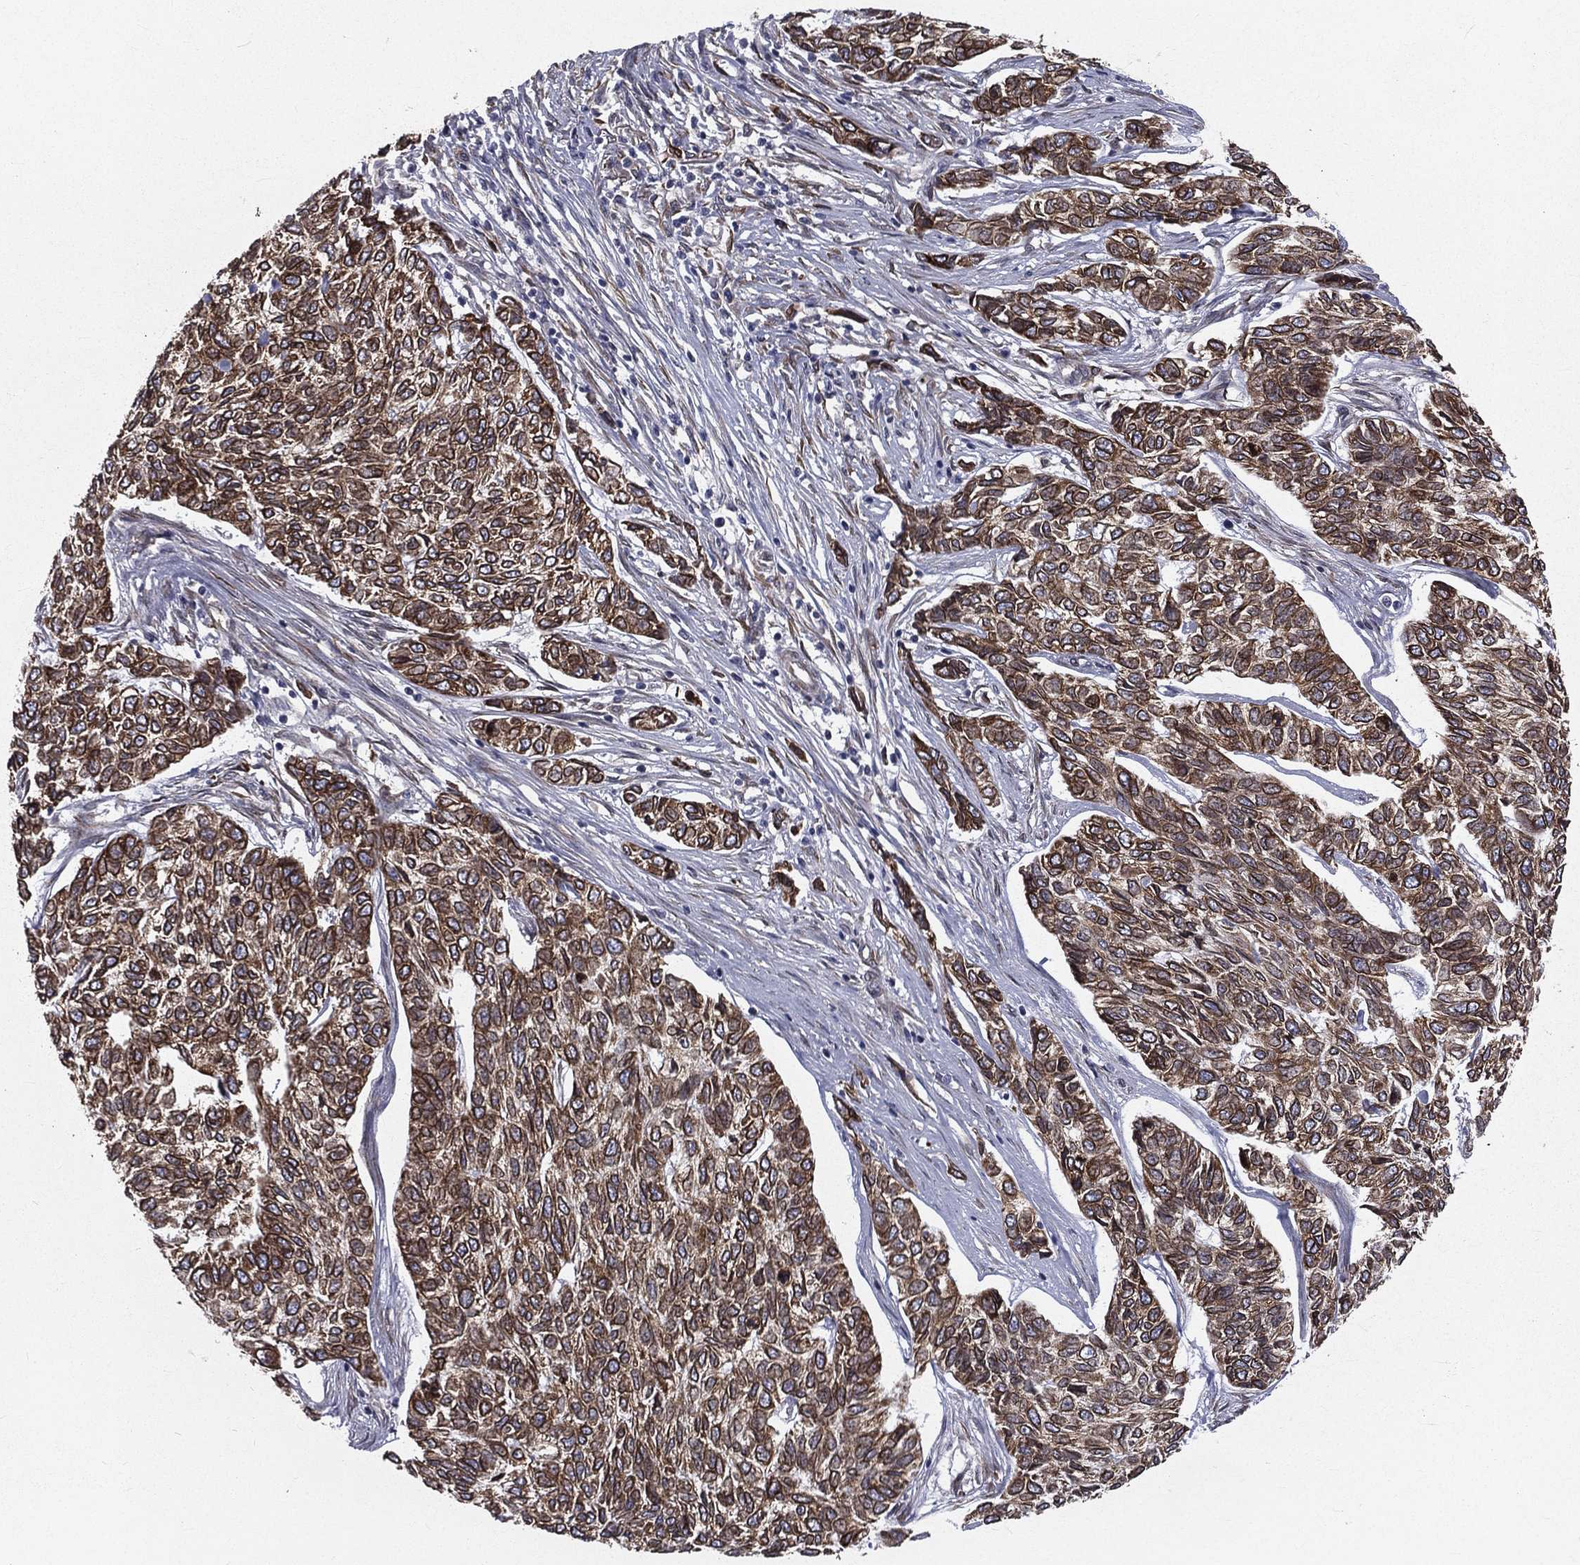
{"staining": {"intensity": "strong", "quantity": ">75%", "location": "cytoplasmic/membranous"}, "tissue": "skin cancer", "cell_type": "Tumor cells", "image_type": "cancer", "snomed": [{"axis": "morphology", "description": "Basal cell carcinoma"}, {"axis": "topography", "description": "Skin"}], "caption": "The micrograph demonstrates staining of basal cell carcinoma (skin), revealing strong cytoplasmic/membranous protein expression (brown color) within tumor cells.", "gene": "PGRMC1", "patient": {"sex": "female", "age": 65}}